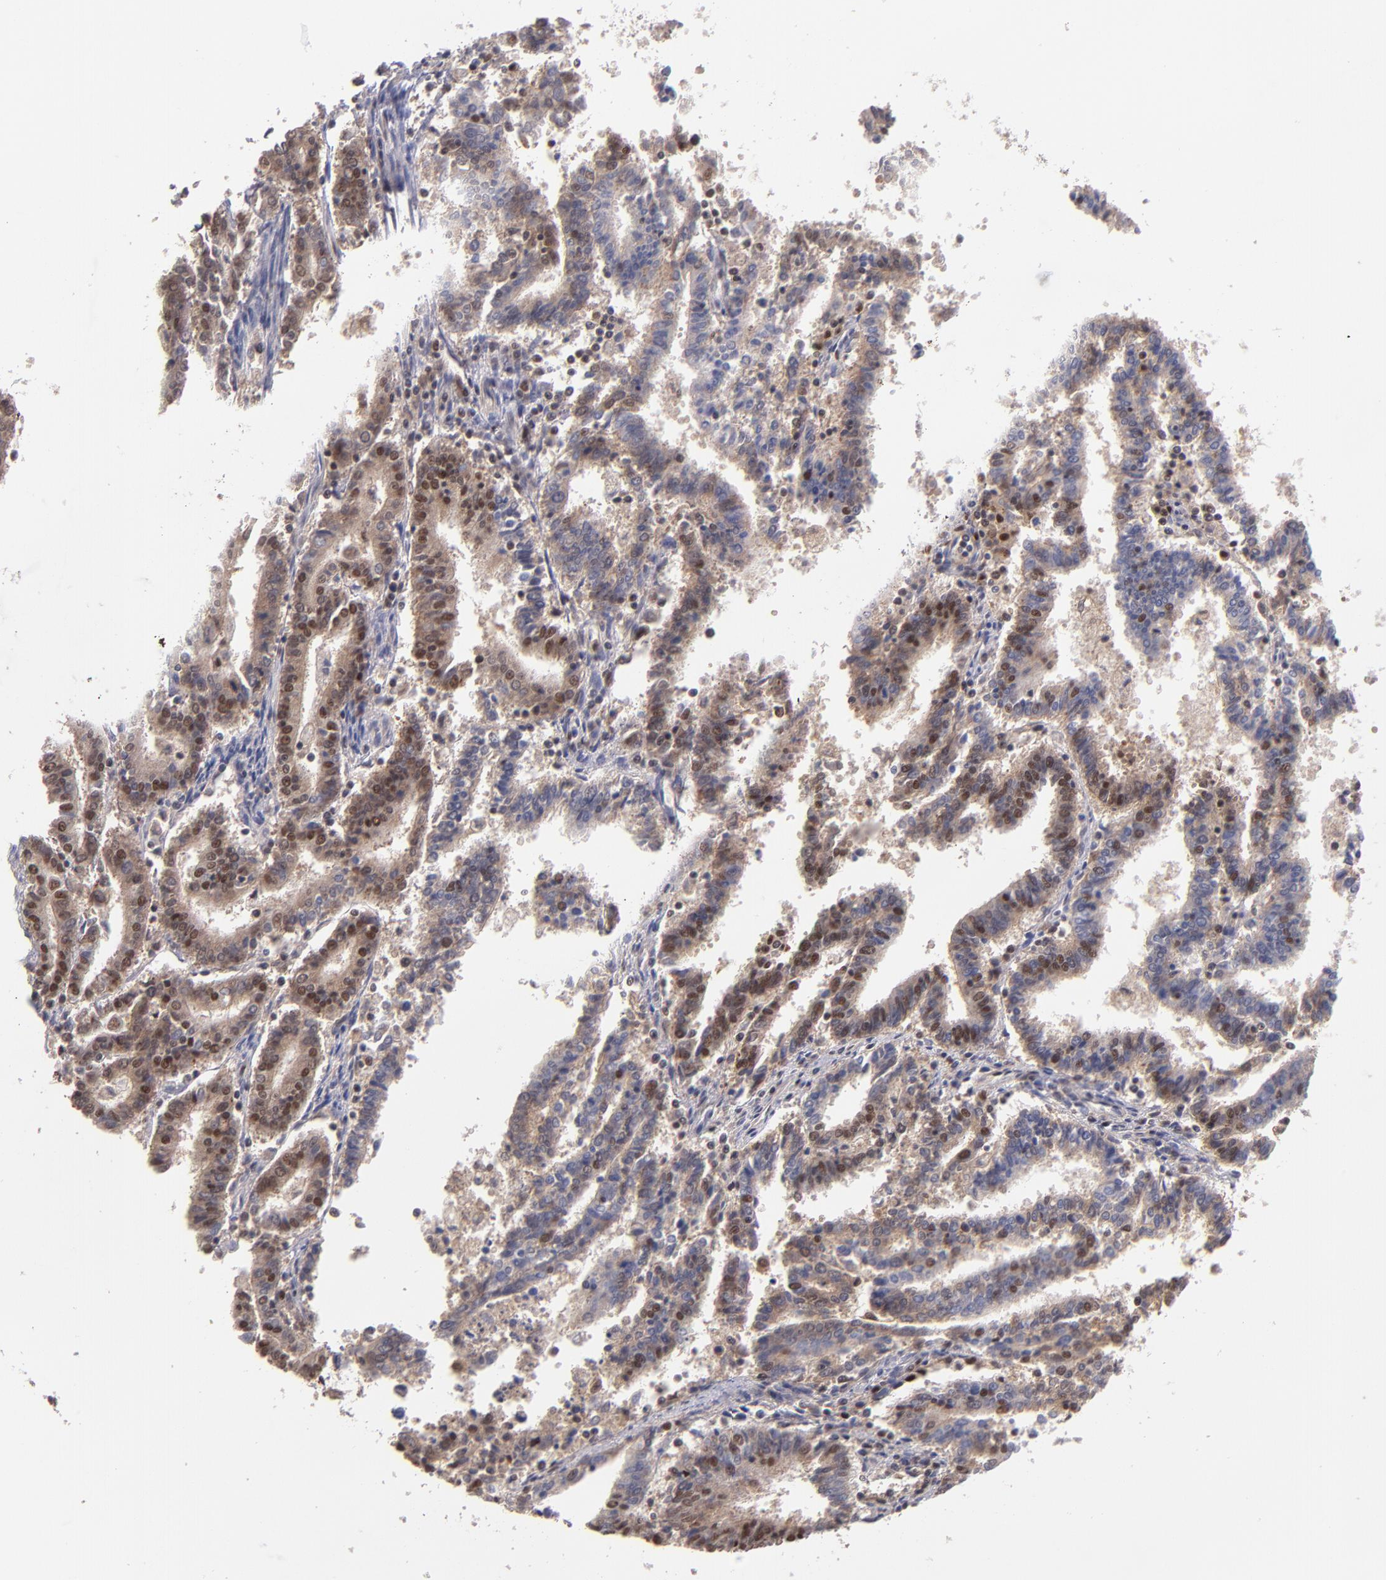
{"staining": {"intensity": "strong", "quantity": "25%-75%", "location": "cytoplasmic/membranous,nuclear"}, "tissue": "endometrial cancer", "cell_type": "Tumor cells", "image_type": "cancer", "snomed": [{"axis": "morphology", "description": "Adenocarcinoma, NOS"}, {"axis": "topography", "description": "Uterus"}], "caption": "DAB immunohistochemical staining of human adenocarcinoma (endometrial) shows strong cytoplasmic/membranous and nuclear protein staining in approximately 25%-75% of tumor cells. Using DAB (brown) and hematoxylin (blue) stains, captured at high magnification using brightfield microscopy.", "gene": "EP300", "patient": {"sex": "female", "age": 83}}